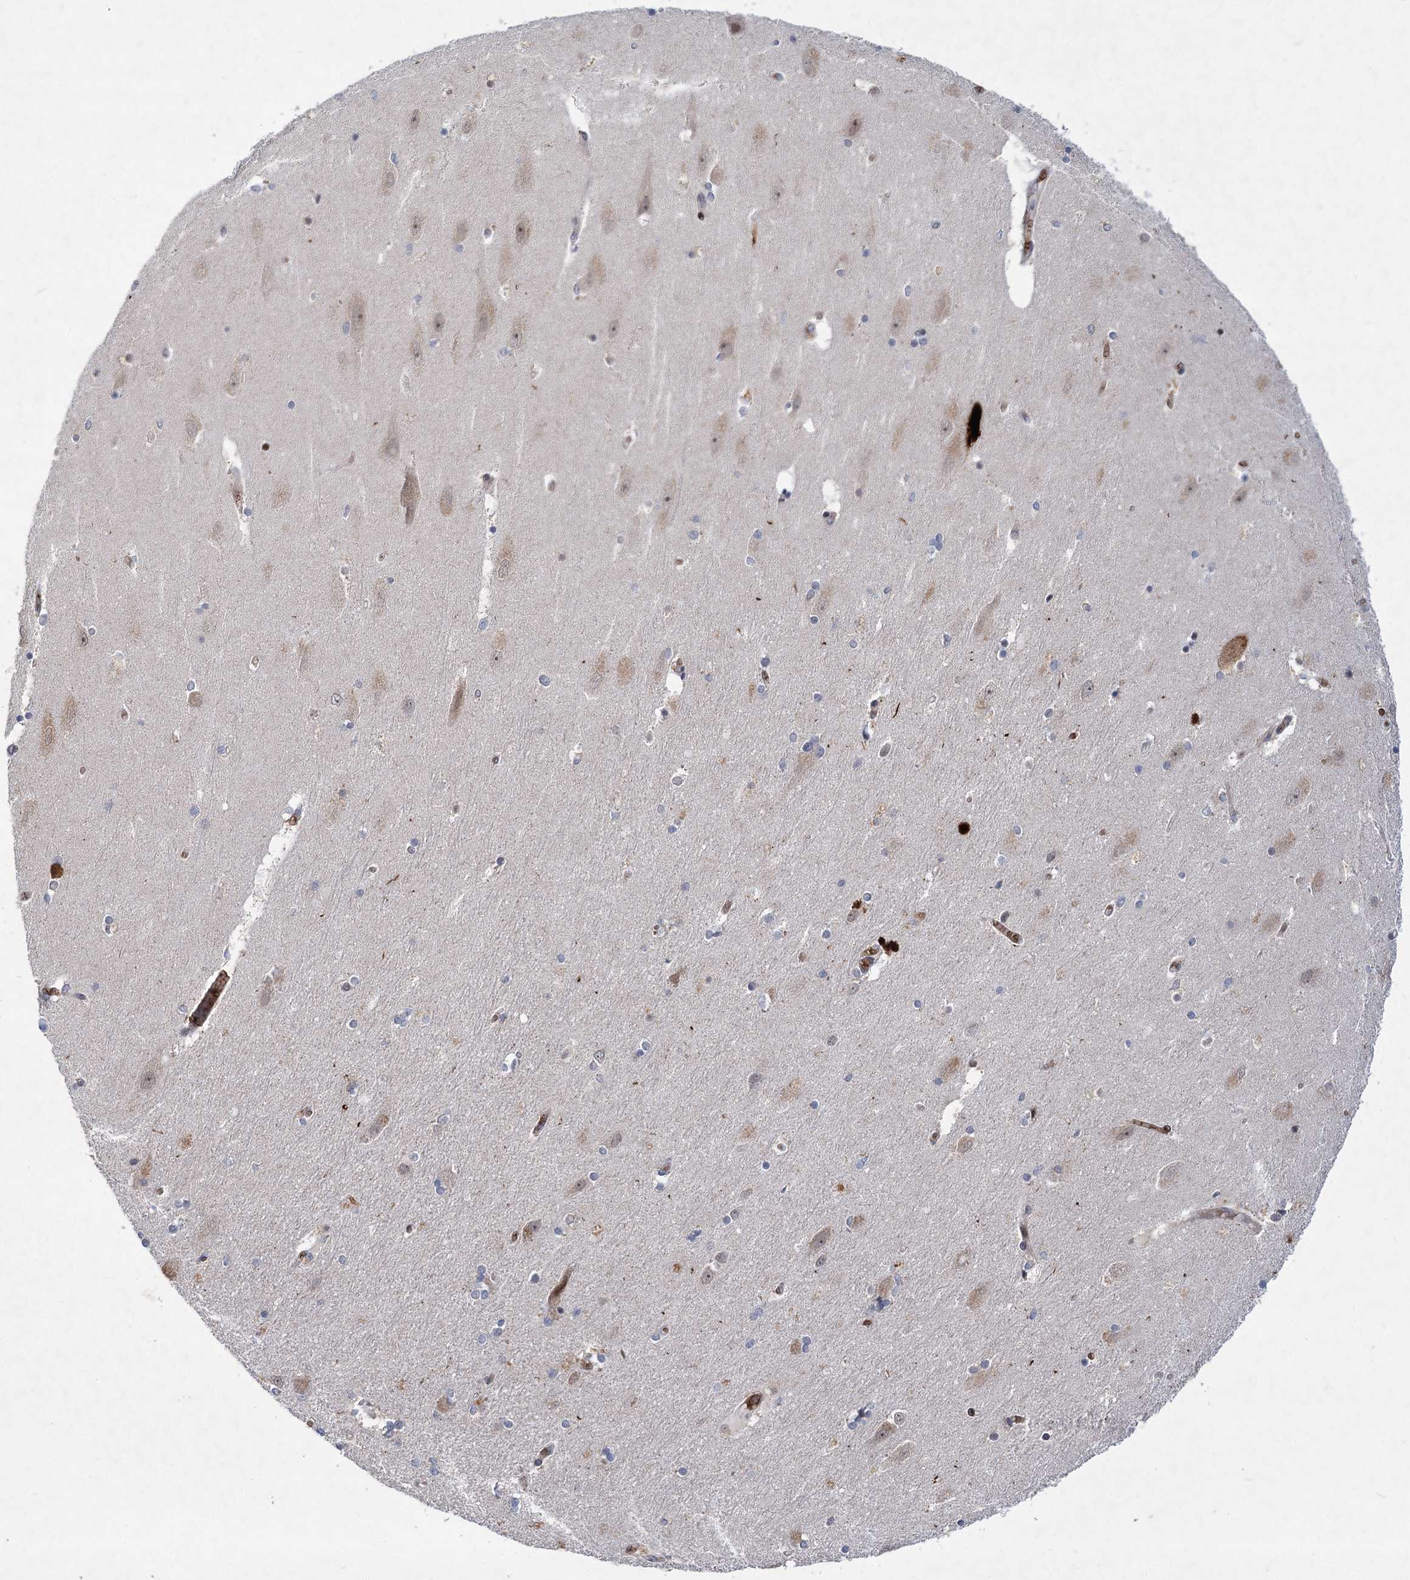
{"staining": {"intensity": "negative", "quantity": "none", "location": "none"}, "tissue": "hippocampus", "cell_type": "Glial cells", "image_type": "normal", "snomed": [{"axis": "morphology", "description": "Normal tissue, NOS"}, {"axis": "topography", "description": "Hippocampus"}], "caption": "Glial cells show no significant staining in normal hippocampus. The staining is performed using DAB (3,3'-diaminobenzidine) brown chromogen with nuclei counter-stained in using hematoxylin.", "gene": "NSMCE4A", "patient": {"sex": "female", "age": 54}}